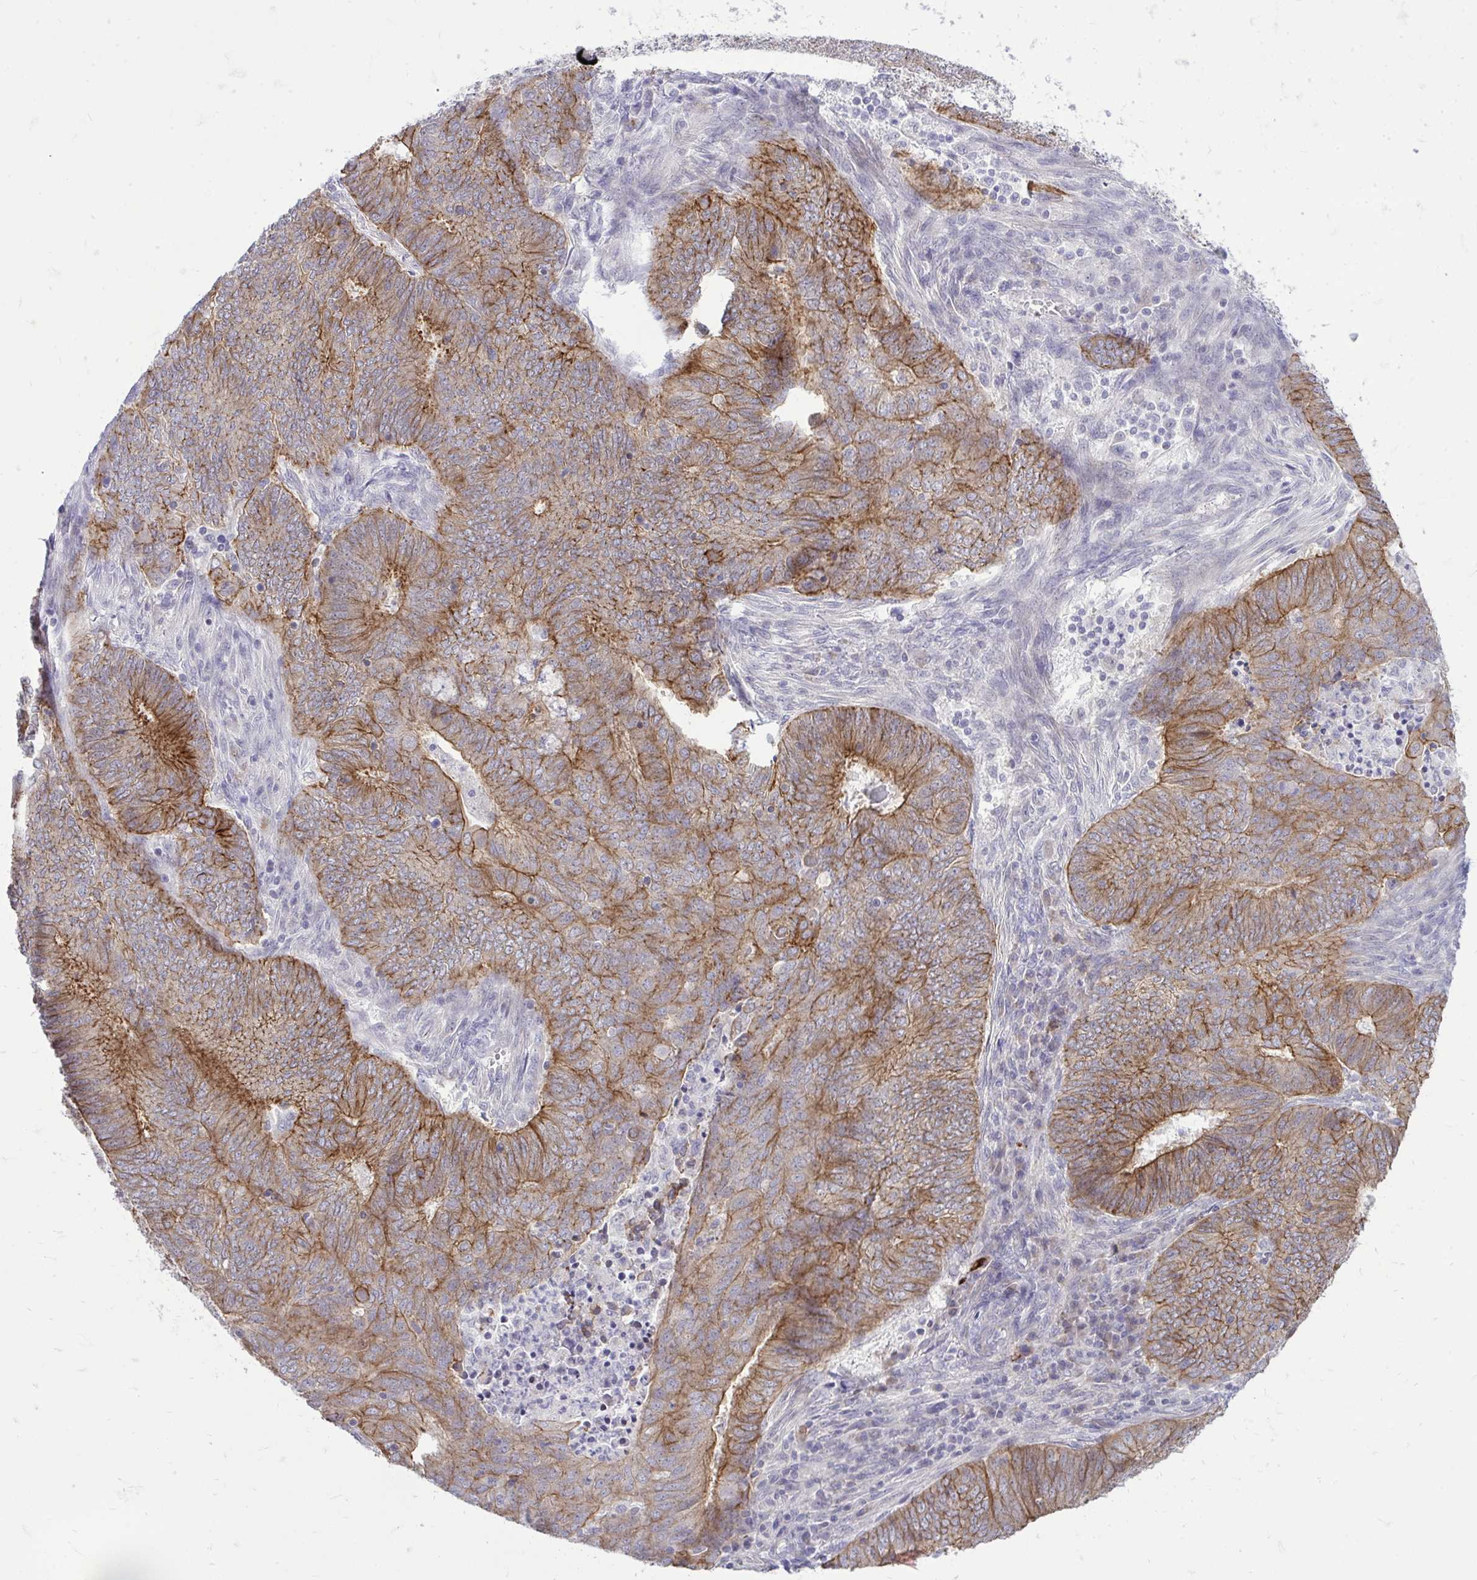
{"staining": {"intensity": "moderate", "quantity": "25%-75%", "location": "cytoplasmic/membranous"}, "tissue": "endometrial cancer", "cell_type": "Tumor cells", "image_type": "cancer", "snomed": [{"axis": "morphology", "description": "Adenocarcinoma, NOS"}, {"axis": "topography", "description": "Endometrium"}], "caption": "Endometrial cancer stained for a protein (brown) demonstrates moderate cytoplasmic/membranous positive expression in approximately 25%-75% of tumor cells.", "gene": "SPTBN2", "patient": {"sex": "female", "age": 62}}